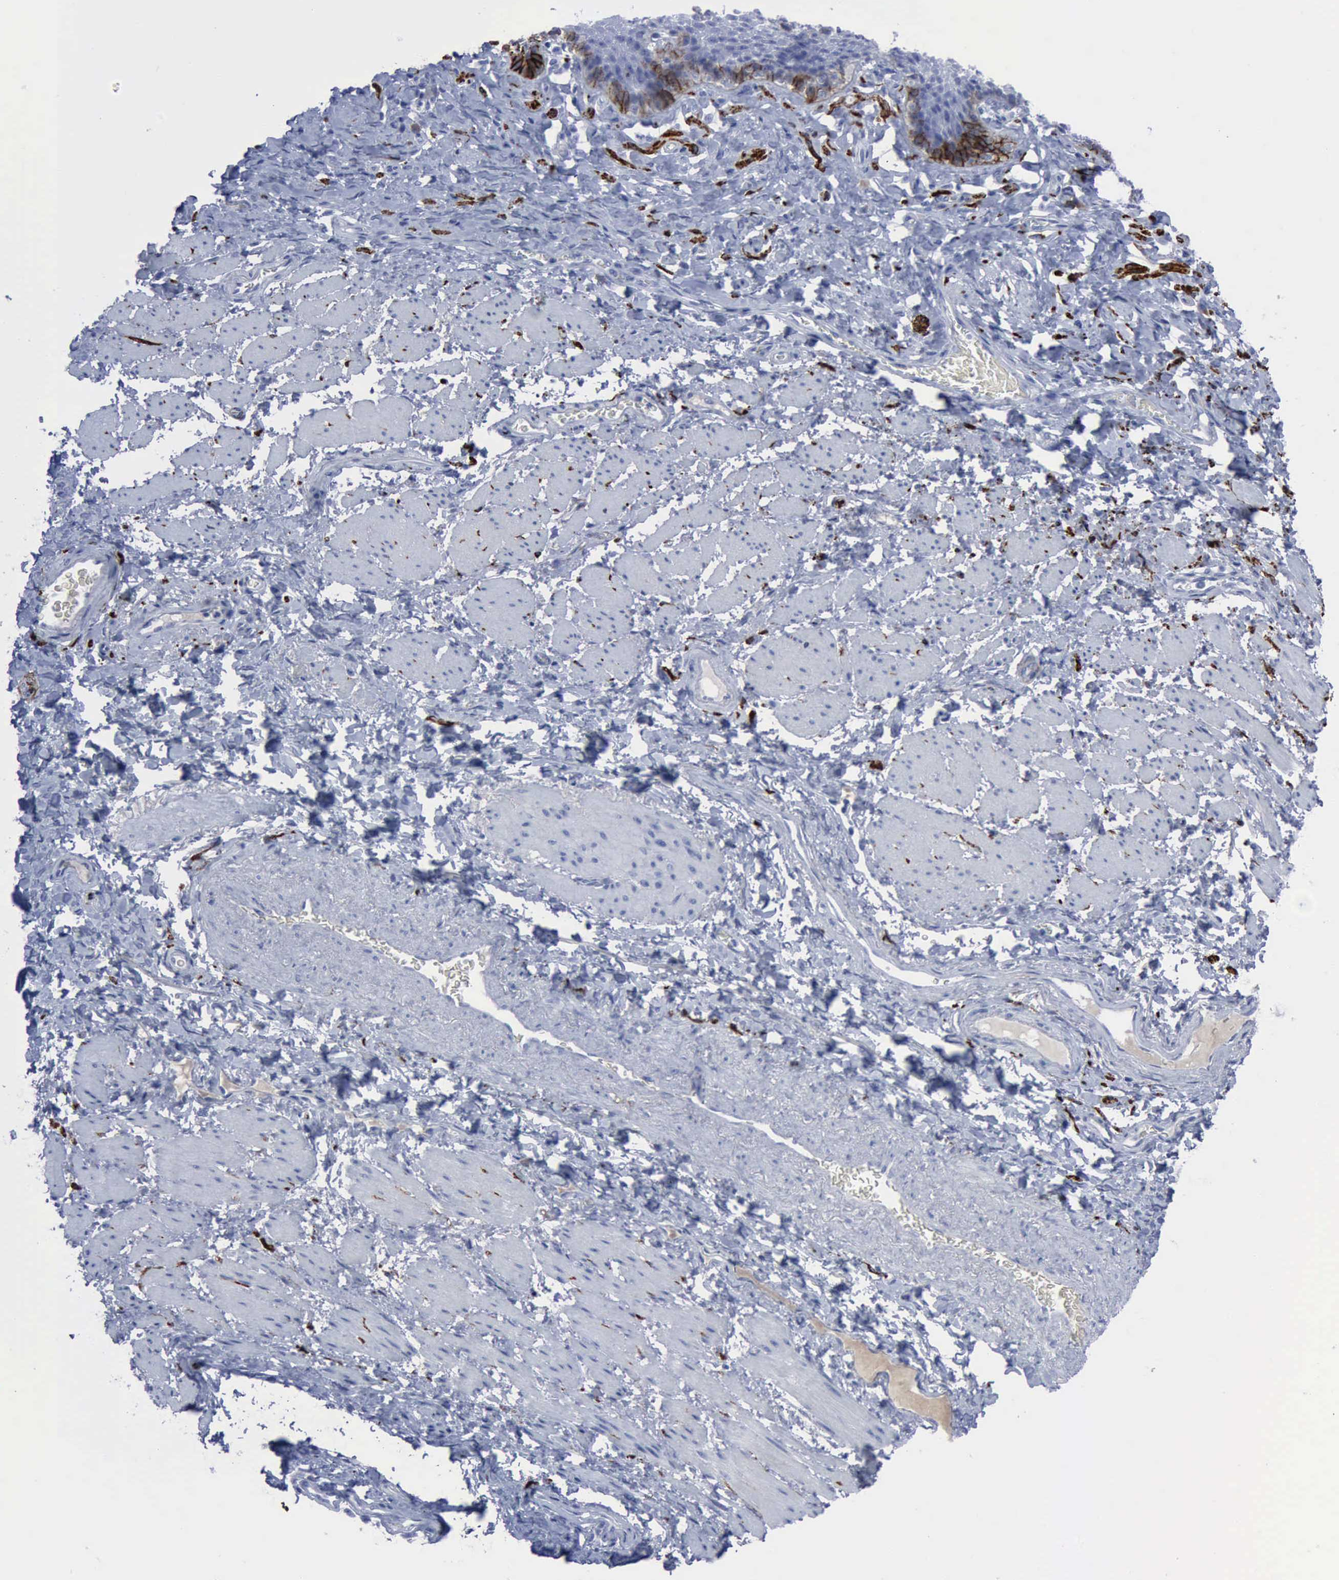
{"staining": {"intensity": "strong", "quantity": "<25%", "location": "cytoplasmic/membranous"}, "tissue": "esophagus", "cell_type": "Squamous epithelial cells", "image_type": "normal", "snomed": [{"axis": "morphology", "description": "Normal tissue, NOS"}, {"axis": "topography", "description": "Esophagus"}], "caption": "Immunohistochemical staining of unremarkable esophagus exhibits strong cytoplasmic/membranous protein staining in about <25% of squamous epithelial cells.", "gene": "NGFR", "patient": {"sex": "female", "age": 61}}